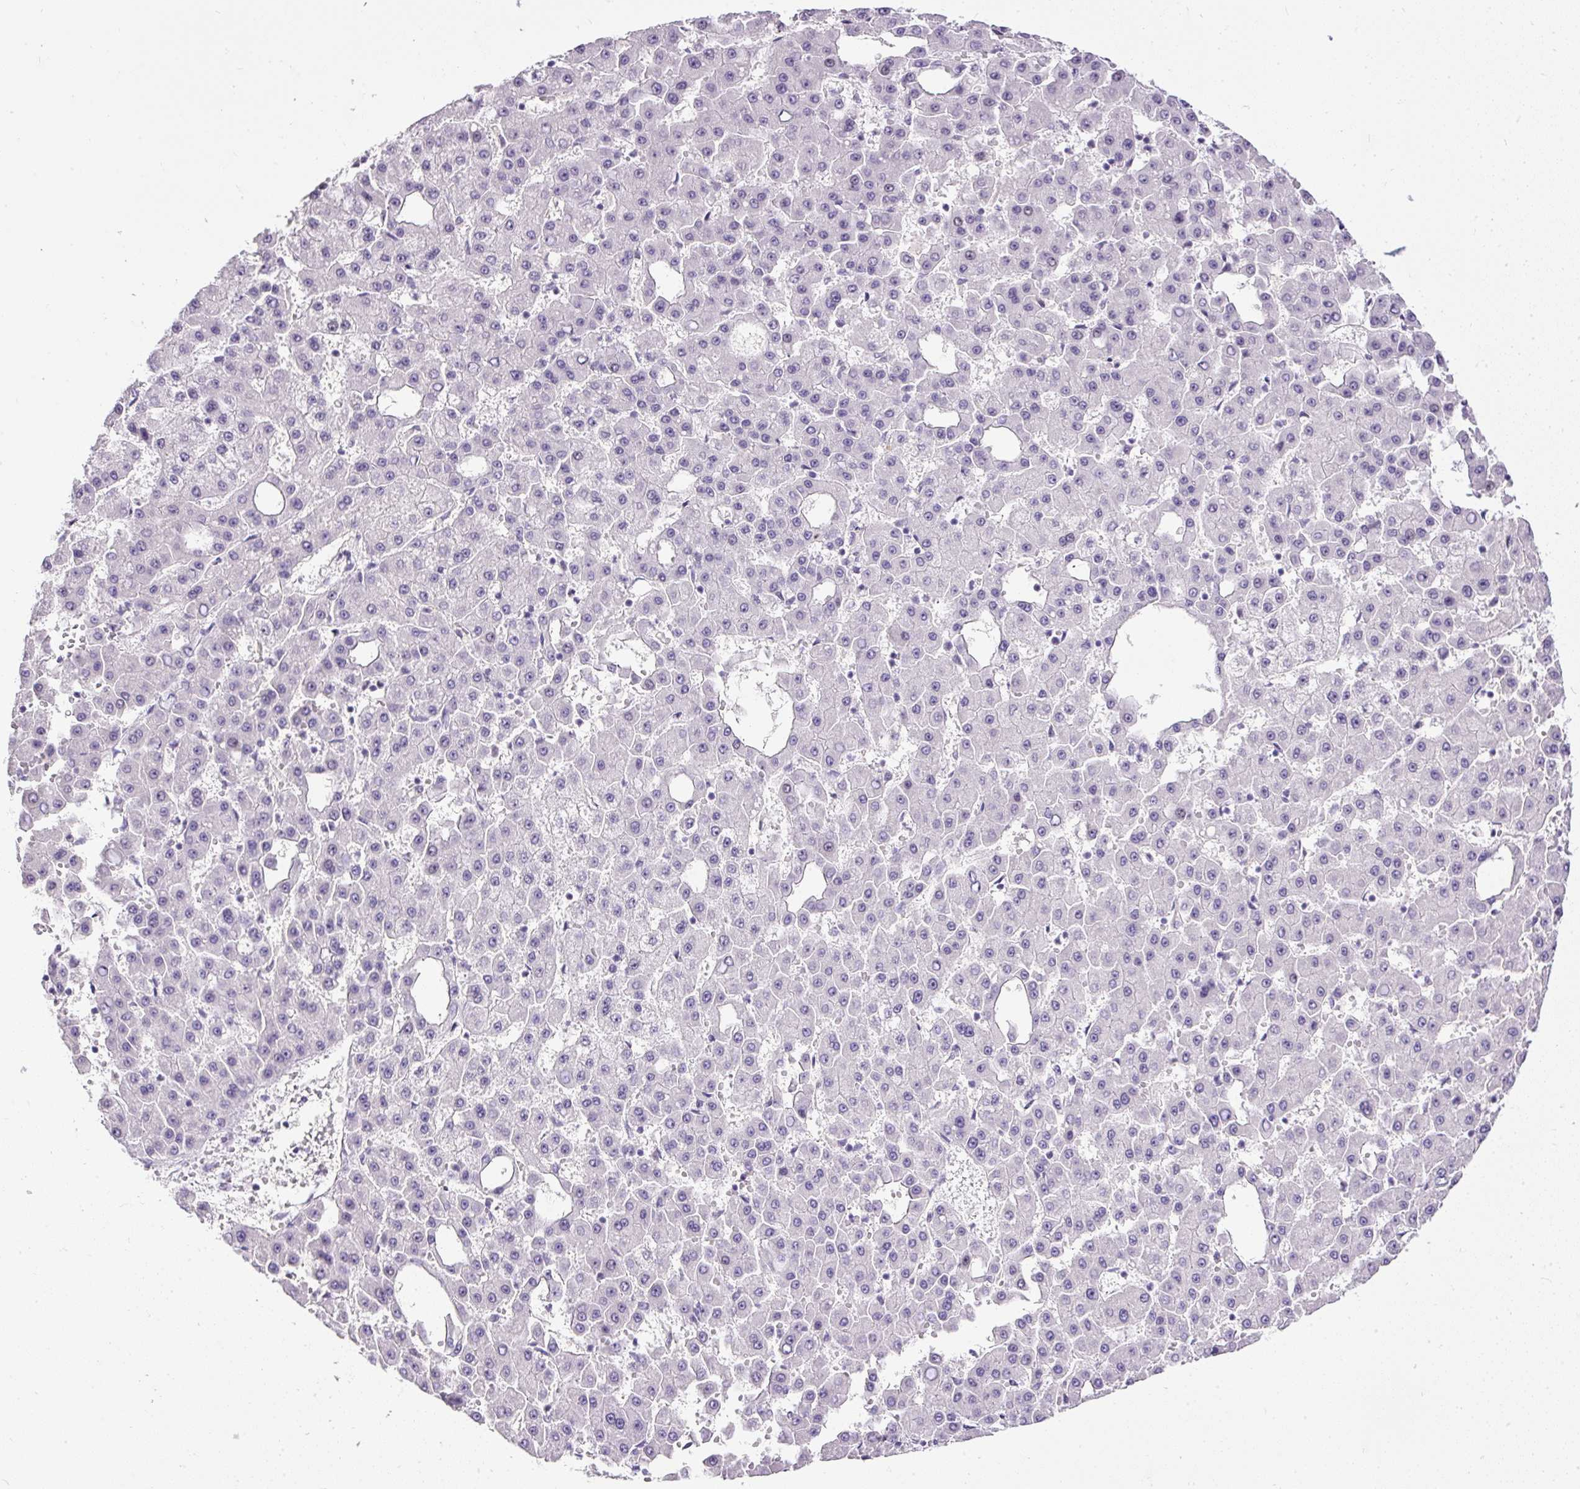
{"staining": {"intensity": "negative", "quantity": "none", "location": "none"}, "tissue": "liver cancer", "cell_type": "Tumor cells", "image_type": "cancer", "snomed": [{"axis": "morphology", "description": "Carcinoma, Hepatocellular, NOS"}, {"axis": "topography", "description": "Liver"}], "caption": "Tumor cells show no significant protein expression in liver cancer.", "gene": "WNT10B", "patient": {"sex": "male", "age": 47}}